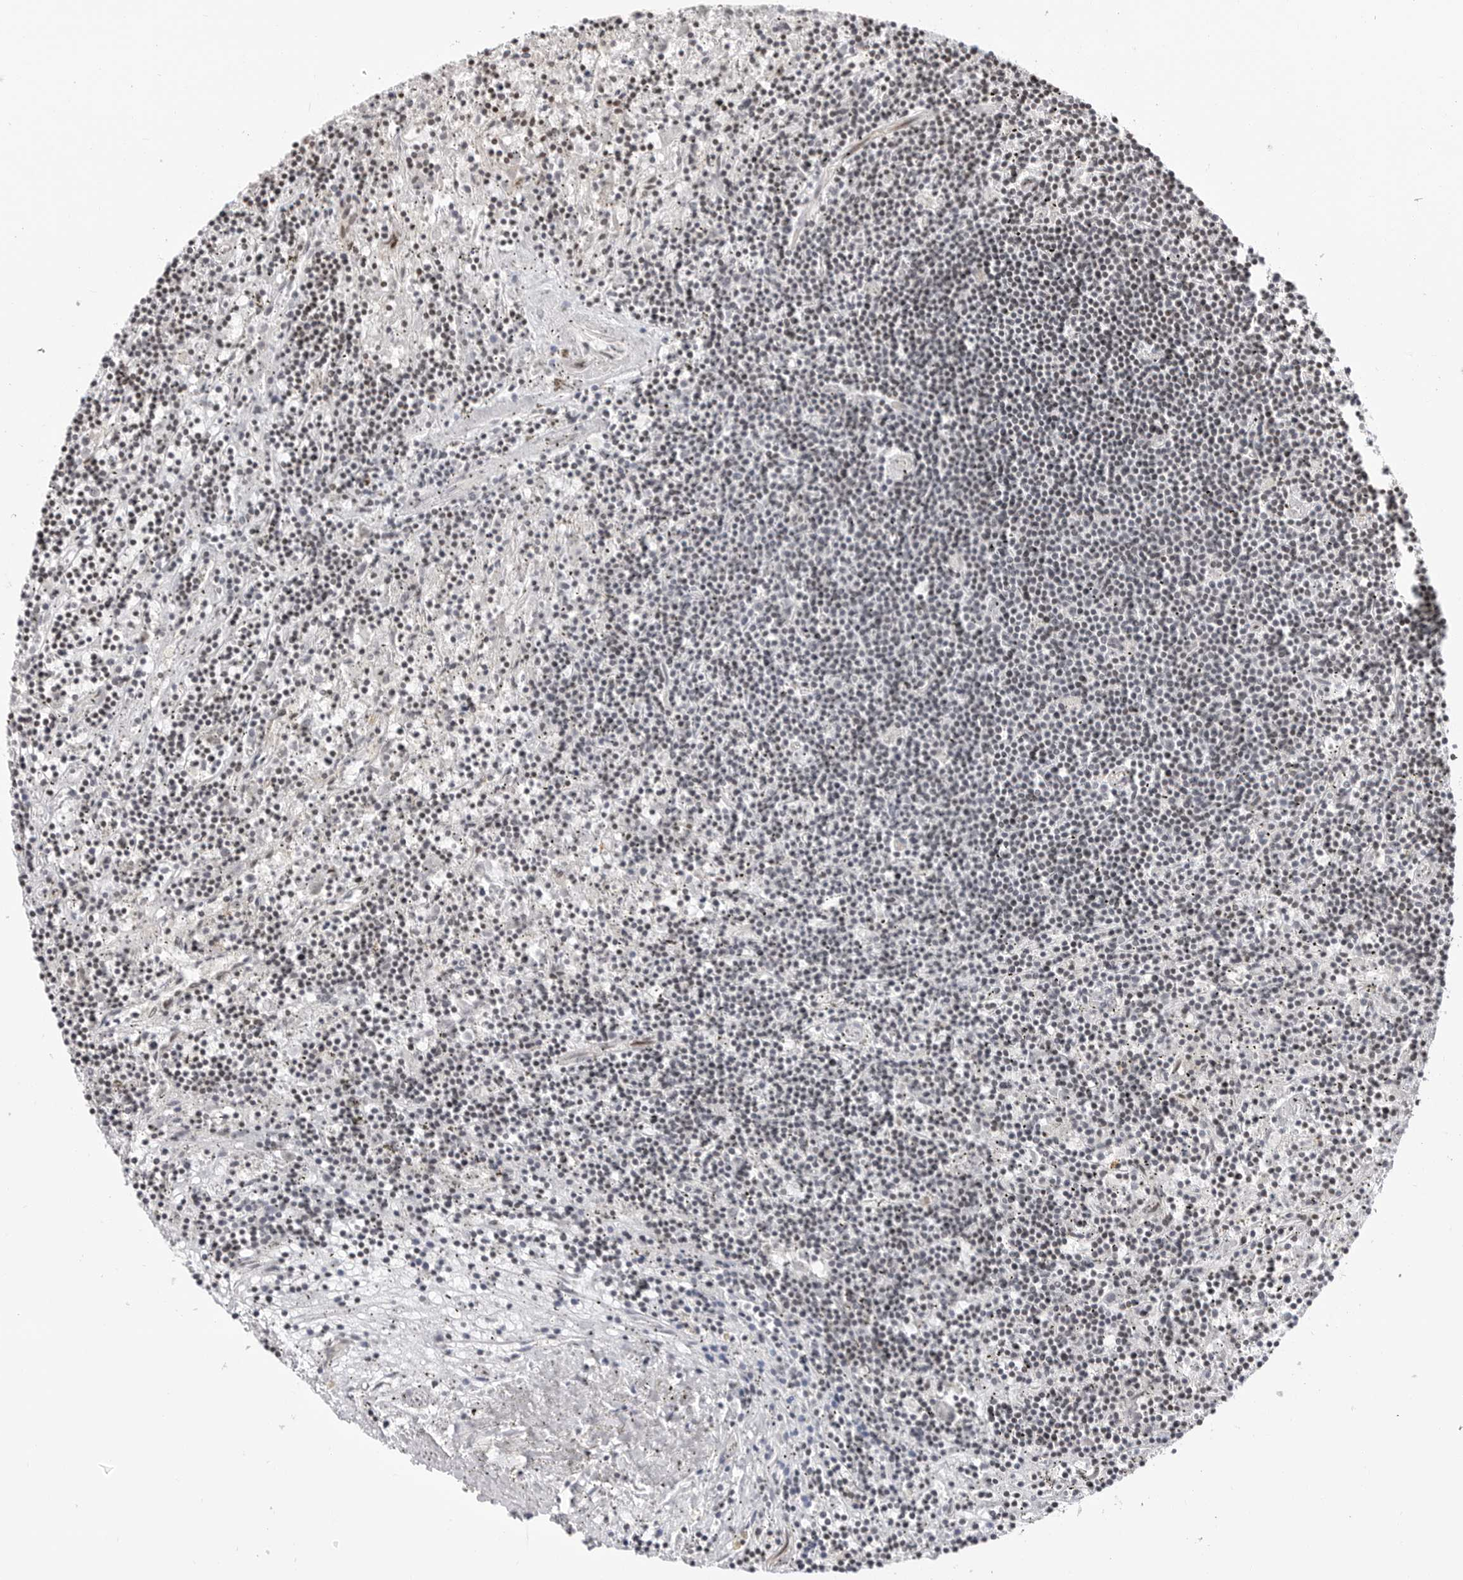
{"staining": {"intensity": "weak", "quantity": "25%-75%", "location": "nuclear"}, "tissue": "lymphoma", "cell_type": "Tumor cells", "image_type": "cancer", "snomed": [{"axis": "morphology", "description": "Malignant lymphoma, non-Hodgkin's type, Low grade"}, {"axis": "topography", "description": "Spleen"}], "caption": "This is an image of immunohistochemistry (IHC) staining of low-grade malignant lymphoma, non-Hodgkin's type, which shows weak staining in the nuclear of tumor cells.", "gene": "C8orf33", "patient": {"sex": "male", "age": 76}}